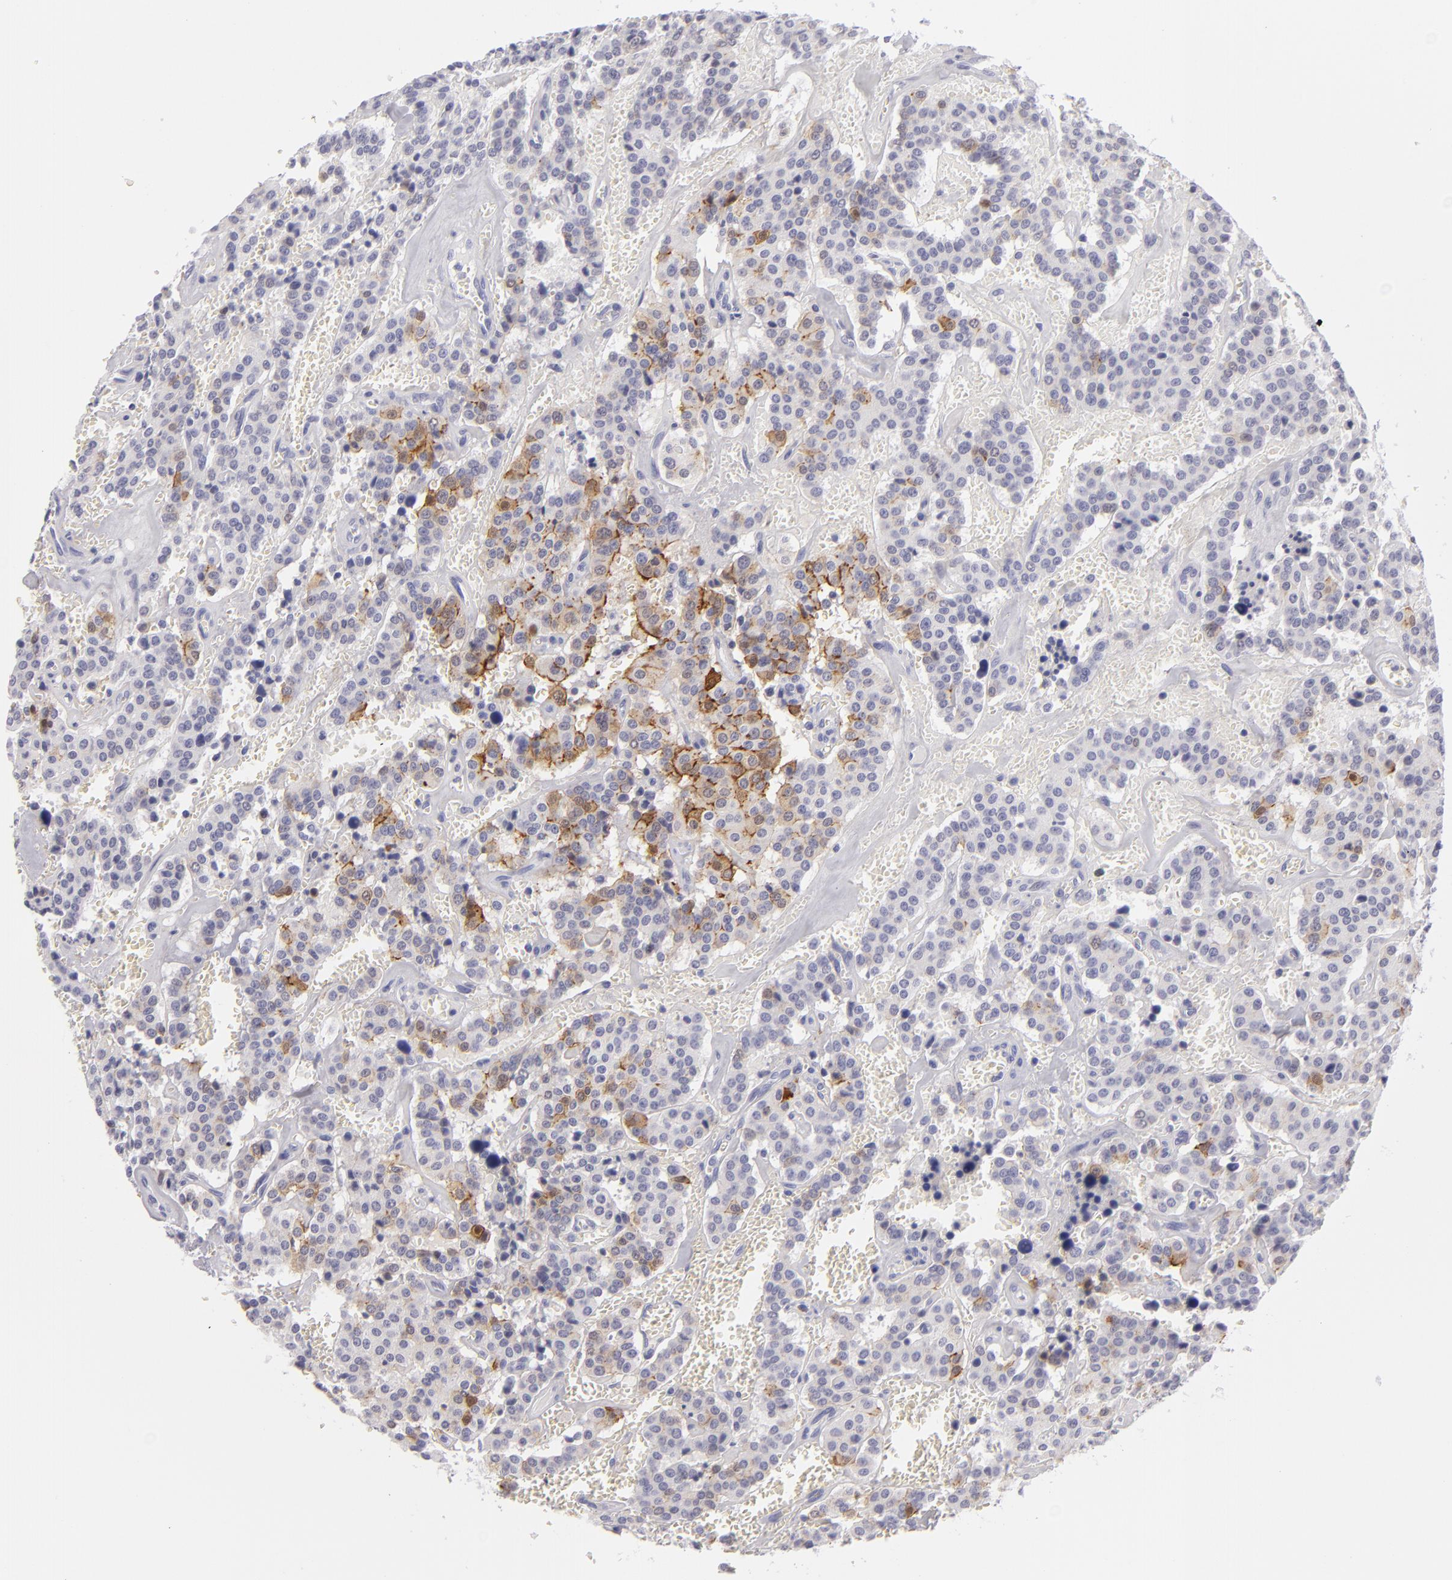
{"staining": {"intensity": "strong", "quantity": "<25%", "location": "cytoplasmic/membranous"}, "tissue": "carcinoid", "cell_type": "Tumor cells", "image_type": "cancer", "snomed": [{"axis": "morphology", "description": "Carcinoid, malignant, NOS"}, {"axis": "topography", "description": "Bronchus"}], "caption": "High-power microscopy captured an immunohistochemistry (IHC) image of carcinoid, revealing strong cytoplasmic/membranous positivity in about <25% of tumor cells. The staining is performed using DAB brown chromogen to label protein expression. The nuclei are counter-stained blue using hematoxylin.", "gene": "VIL1", "patient": {"sex": "male", "age": 55}}